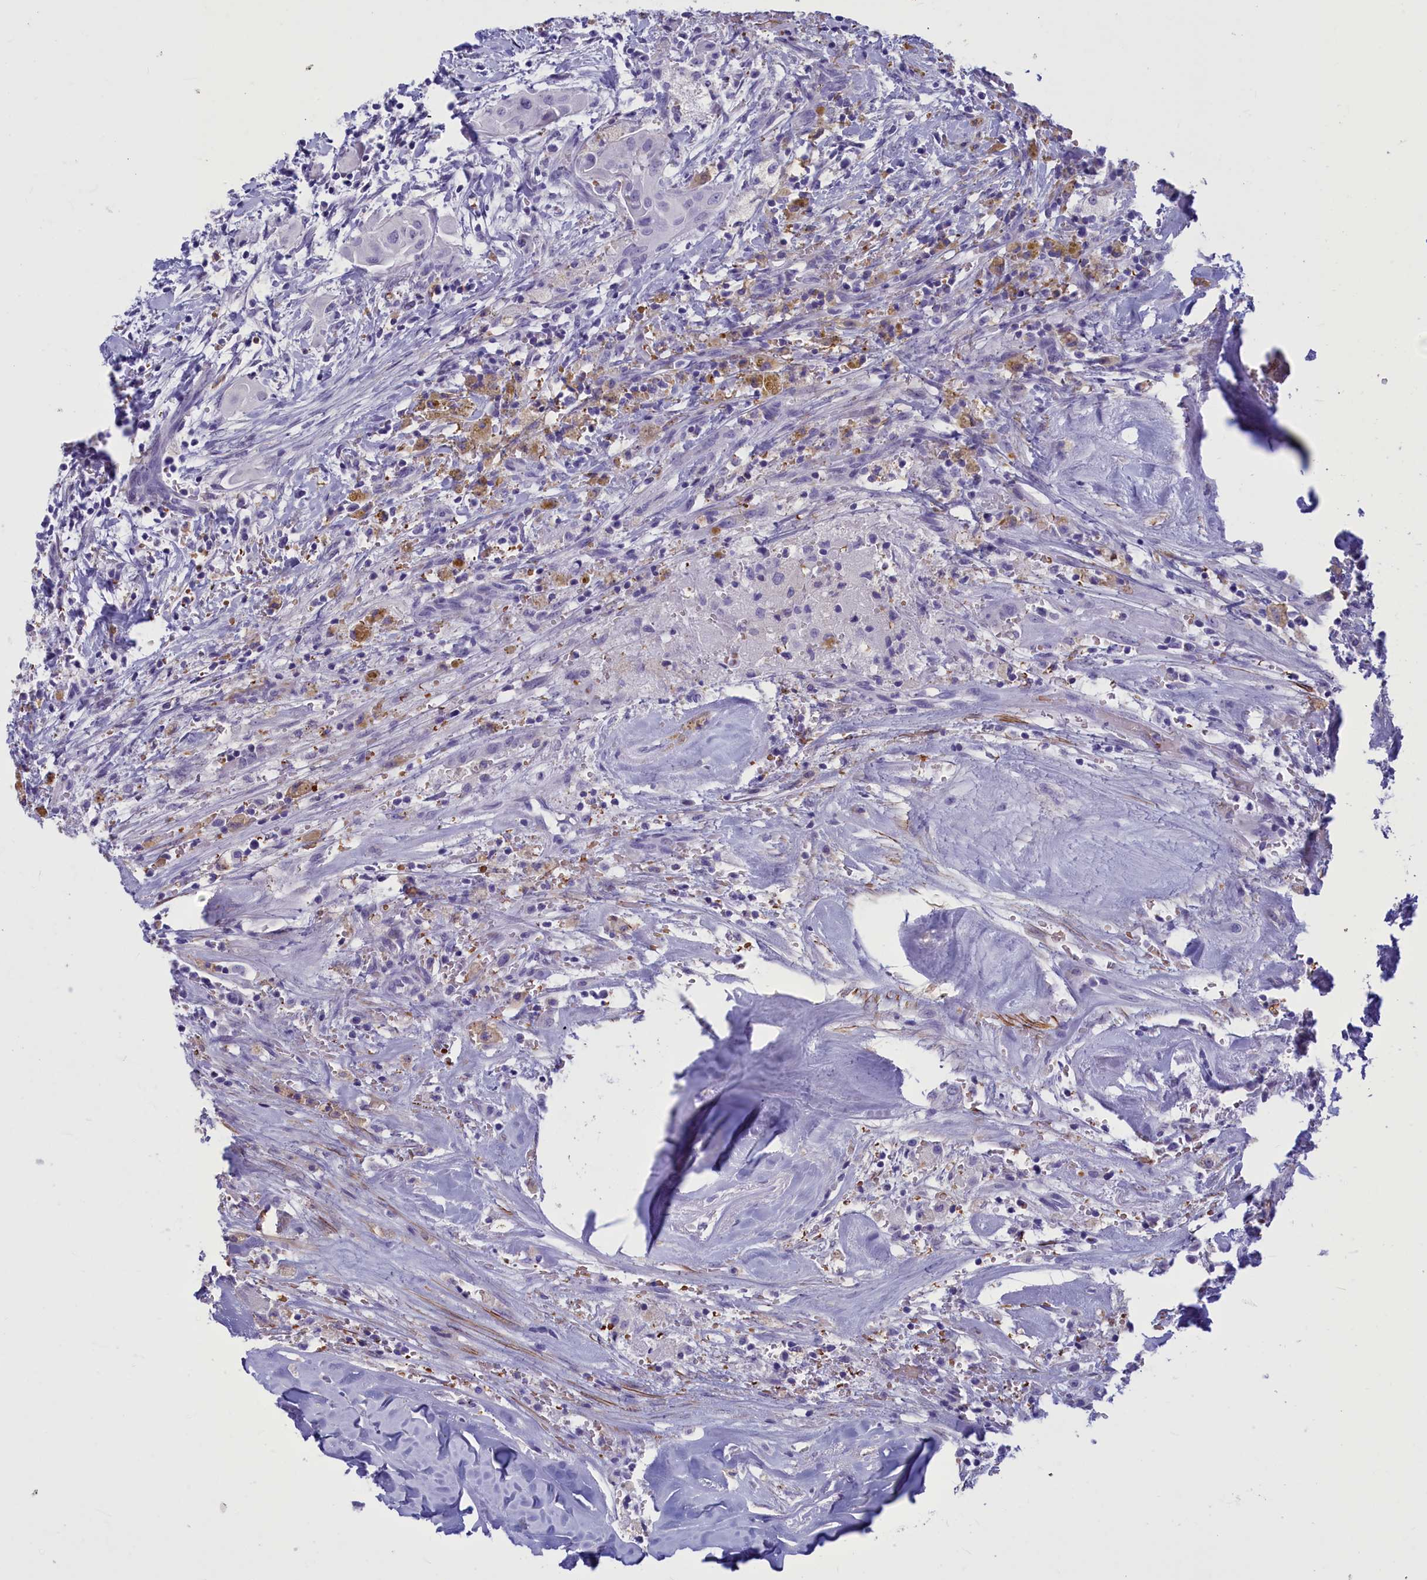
{"staining": {"intensity": "negative", "quantity": "none", "location": "none"}, "tissue": "thyroid cancer", "cell_type": "Tumor cells", "image_type": "cancer", "snomed": [{"axis": "morphology", "description": "Papillary adenocarcinoma, NOS"}, {"axis": "topography", "description": "Thyroid gland"}], "caption": "The image displays no significant expression in tumor cells of thyroid cancer (papillary adenocarcinoma).", "gene": "GAPDHS", "patient": {"sex": "female", "age": 59}}